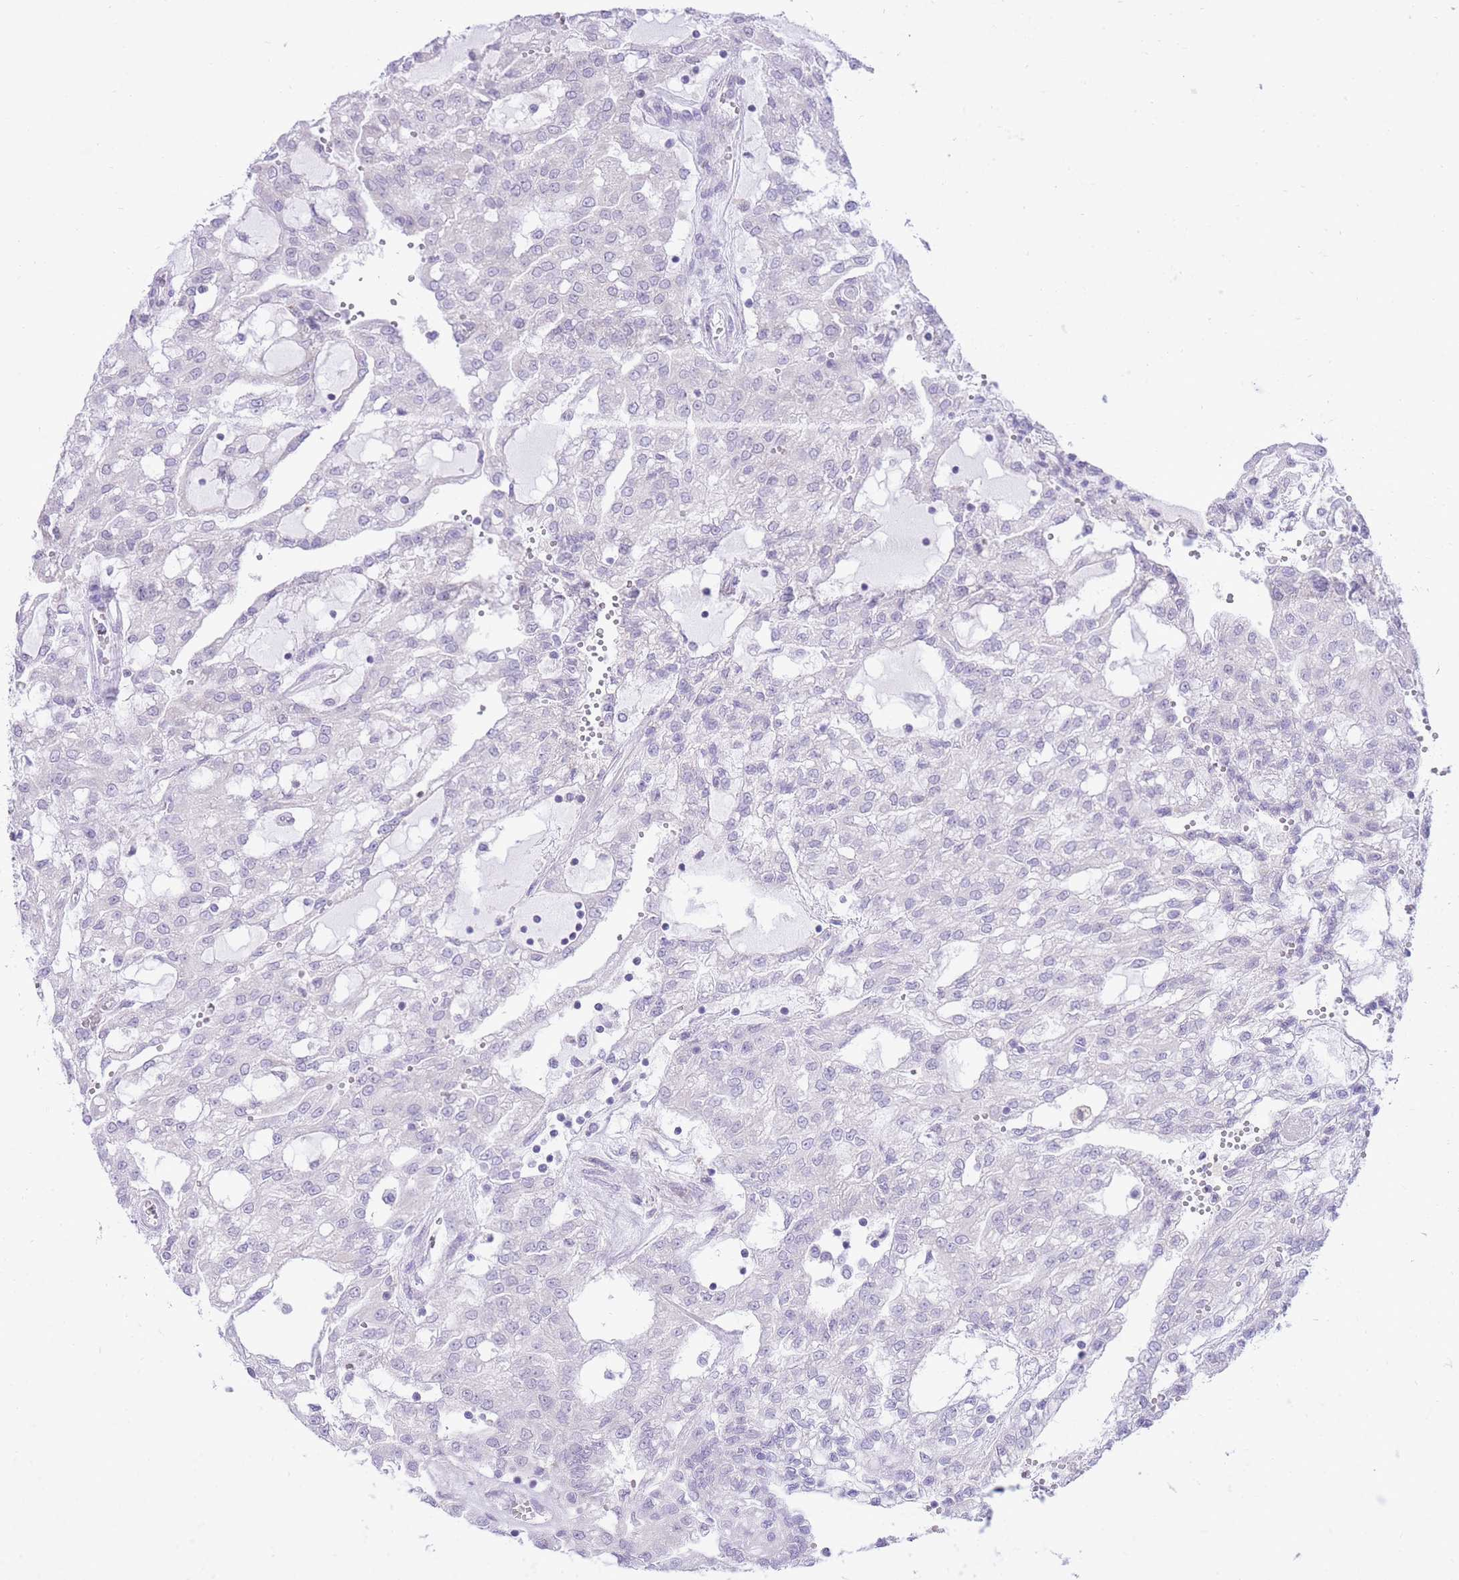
{"staining": {"intensity": "negative", "quantity": "none", "location": "none"}, "tissue": "renal cancer", "cell_type": "Tumor cells", "image_type": "cancer", "snomed": [{"axis": "morphology", "description": "Adenocarcinoma, NOS"}, {"axis": "topography", "description": "Kidney"}], "caption": "High magnification brightfield microscopy of renal adenocarcinoma stained with DAB (3,3'-diaminobenzidine) (brown) and counterstained with hematoxylin (blue): tumor cells show no significant staining. (Brightfield microscopy of DAB immunohistochemistry (IHC) at high magnification).", "gene": "DENND2D", "patient": {"sex": "male", "age": 63}}